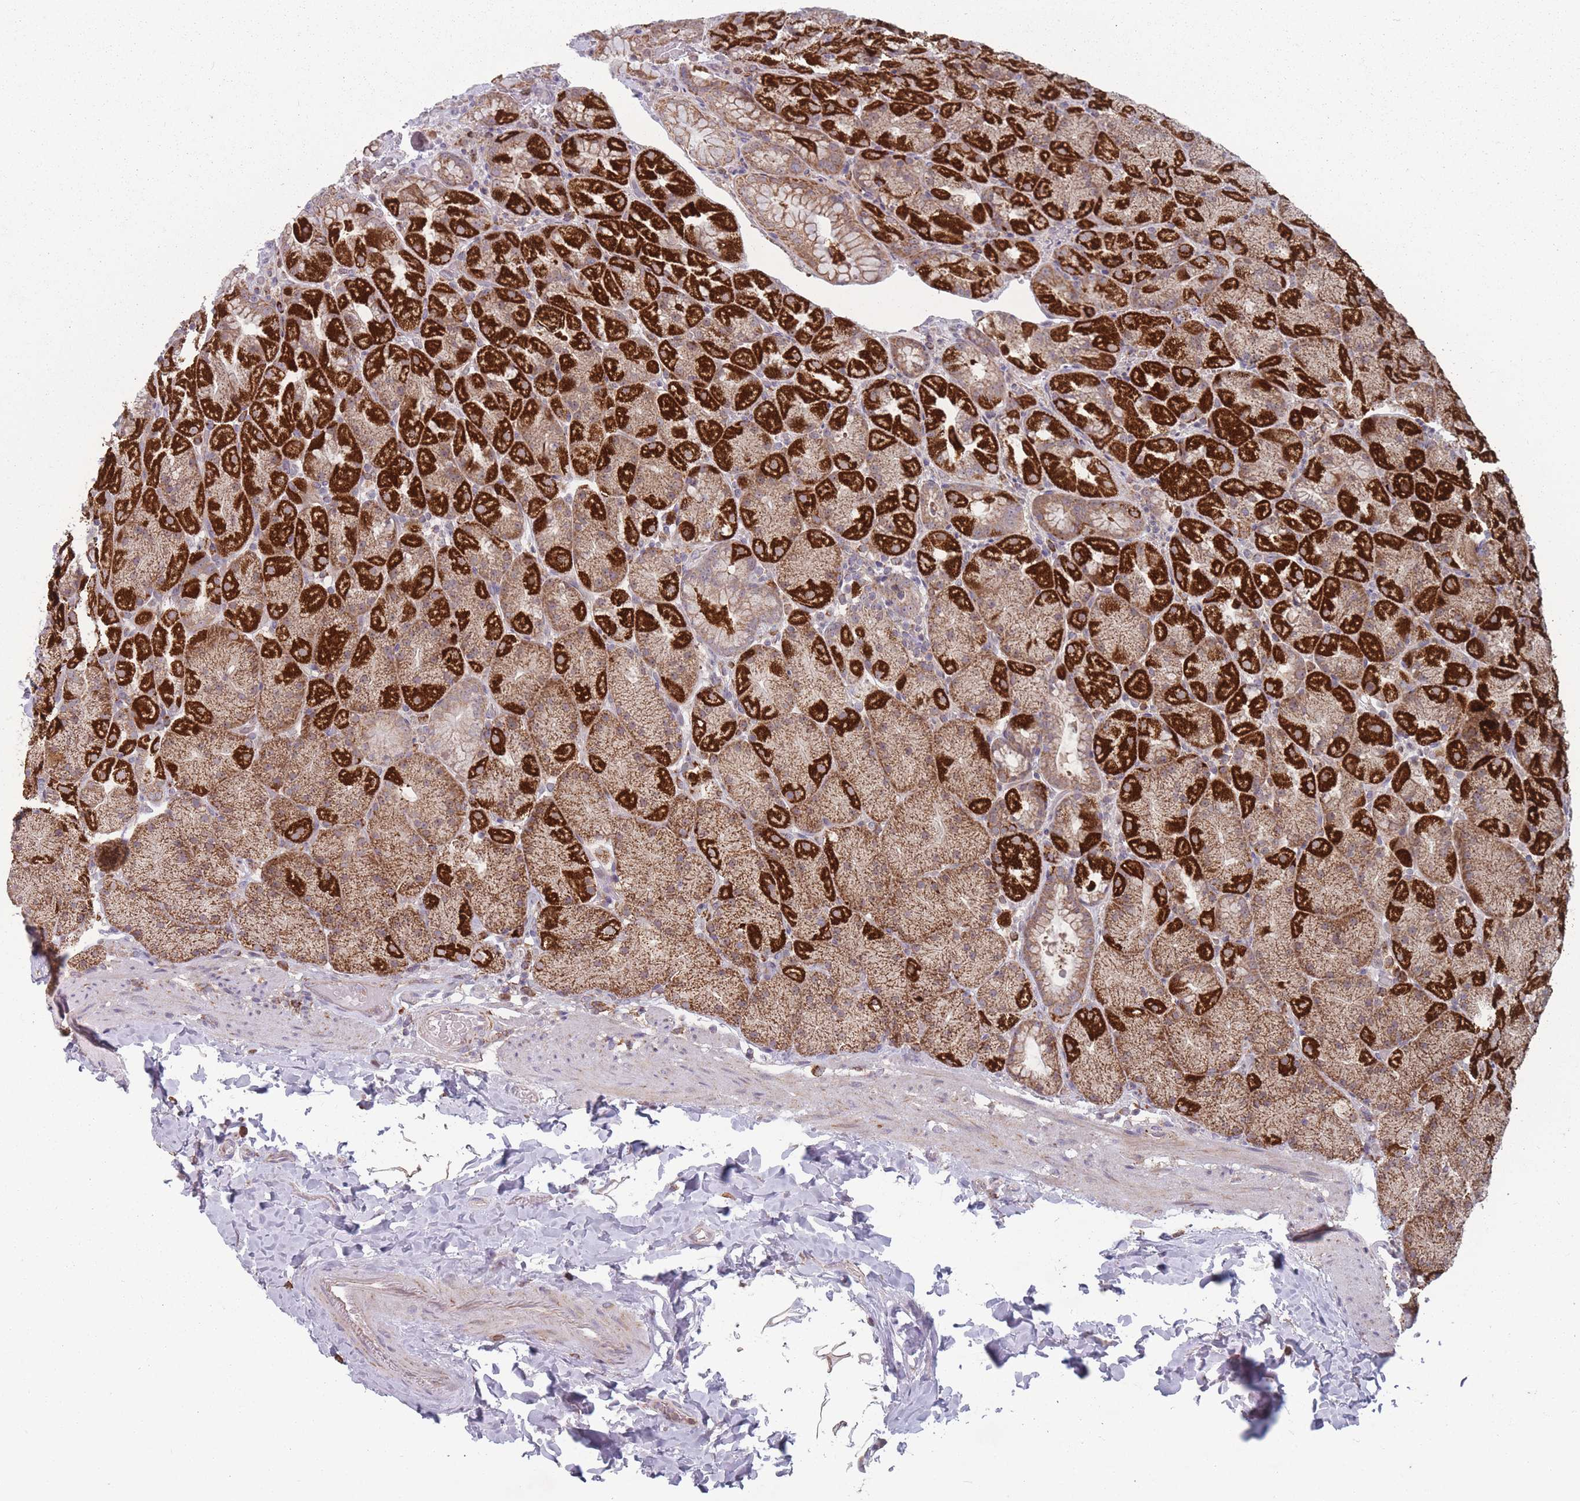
{"staining": {"intensity": "strong", "quantity": "25%-75%", "location": "cytoplasmic/membranous"}, "tissue": "stomach", "cell_type": "Glandular cells", "image_type": "normal", "snomed": [{"axis": "morphology", "description": "Normal tissue, NOS"}, {"axis": "topography", "description": "Stomach, upper"}, {"axis": "topography", "description": "Stomach, lower"}], "caption": "Immunohistochemistry (IHC) histopathology image of benign human stomach stained for a protein (brown), which reveals high levels of strong cytoplasmic/membranous positivity in about 25%-75% of glandular cells.", "gene": "OR10Q1", "patient": {"sex": "male", "age": 67}}